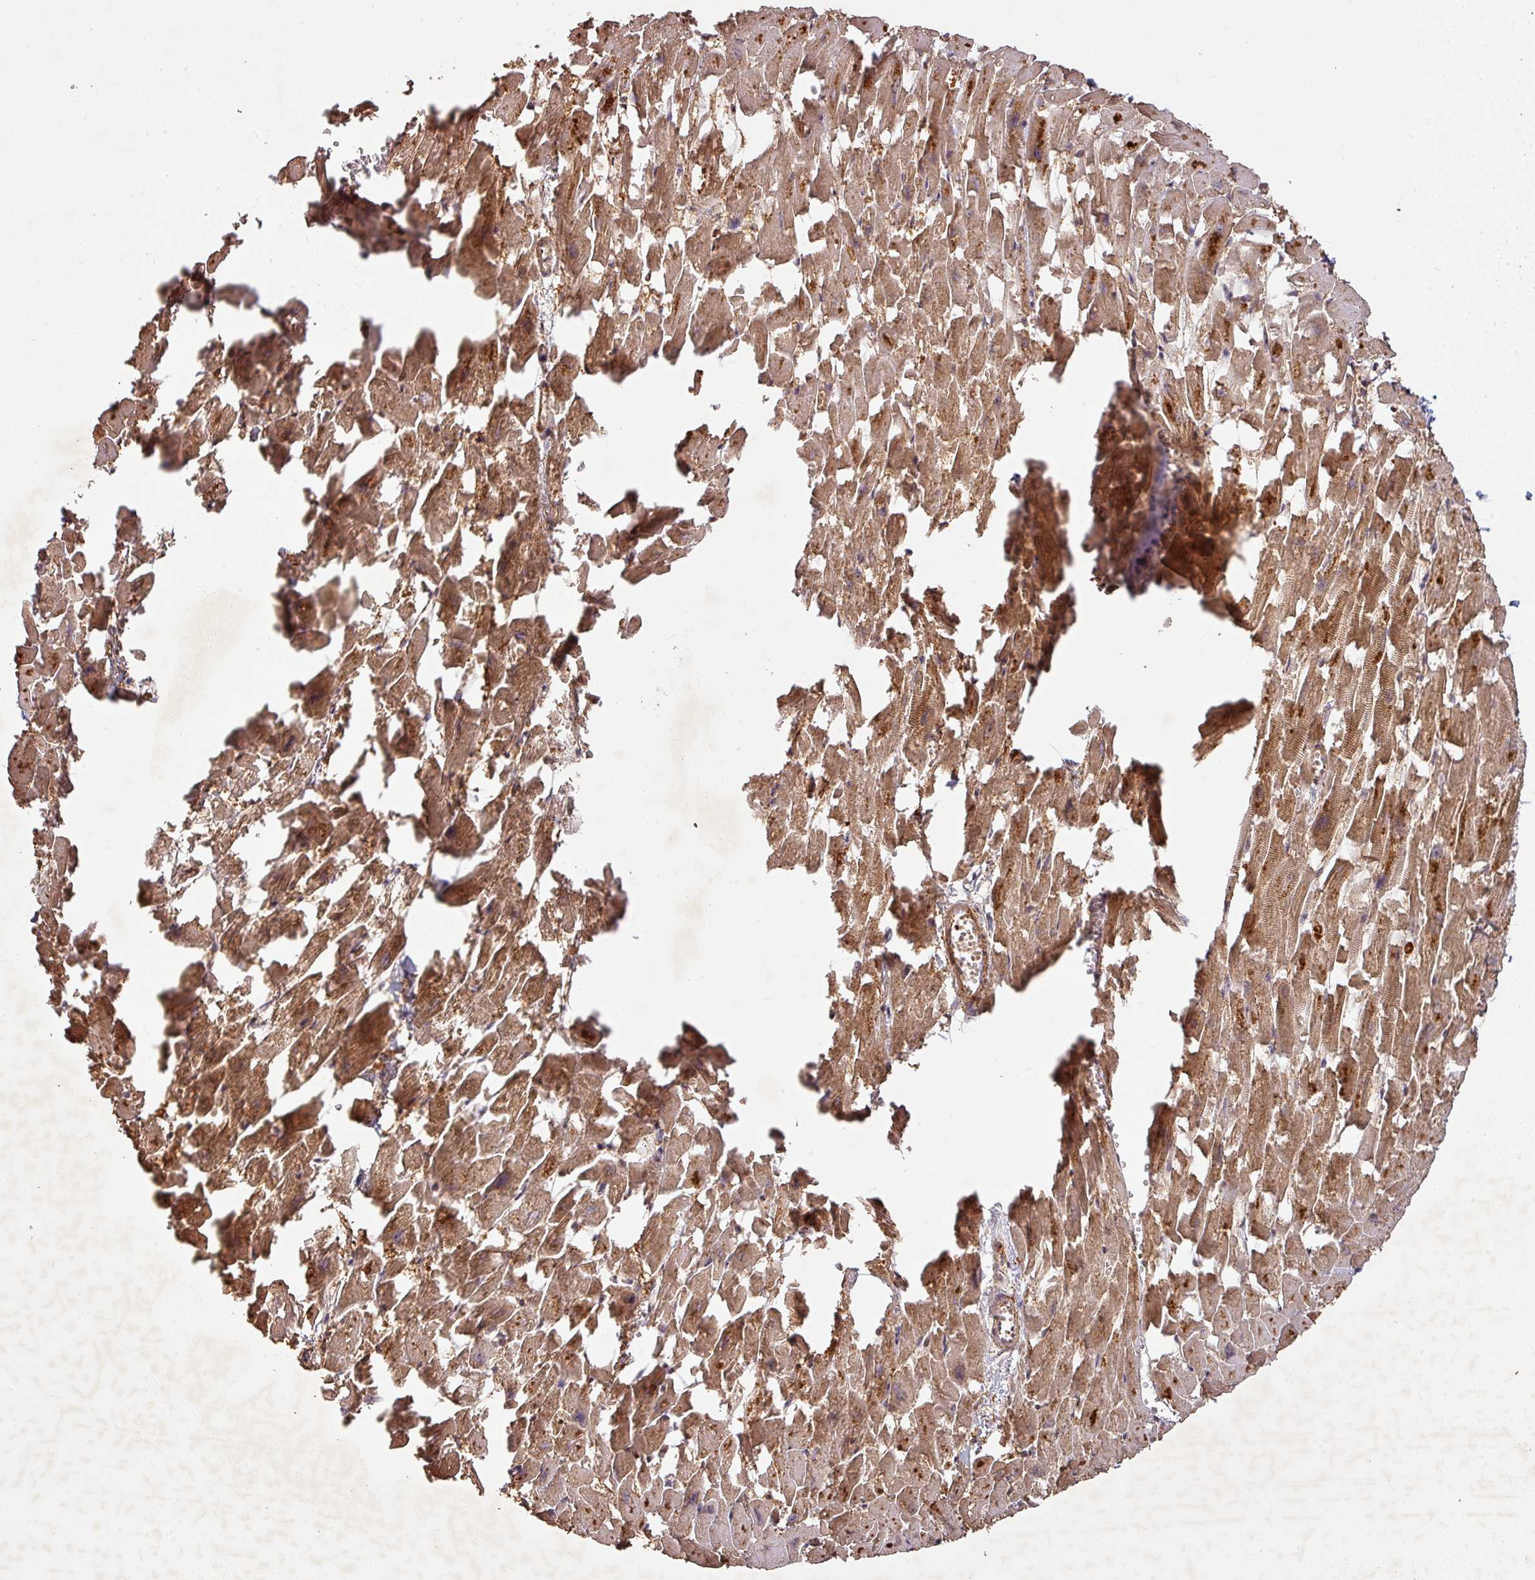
{"staining": {"intensity": "strong", "quantity": ">75%", "location": "cytoplasmic/membranous"}, "tissue": "heart muscle", "cell_type": "Cardiomyocytes", "image_type": "normal", "snomed": [{"axis": "morphology", "description": "Normal tissue, NOS"}, {"axis": "topography", "description": "Heart"}], "caption": "Heart muscle stained with immunohistochemistry displays strong cytoplasmic/membranous positivity in about >75% of cardiomyocytes. The protein is shown in brown color, while the nuclei are stained blue.", "gene": "ZNF322", "patient": {"sex": "female", "age": 64}}